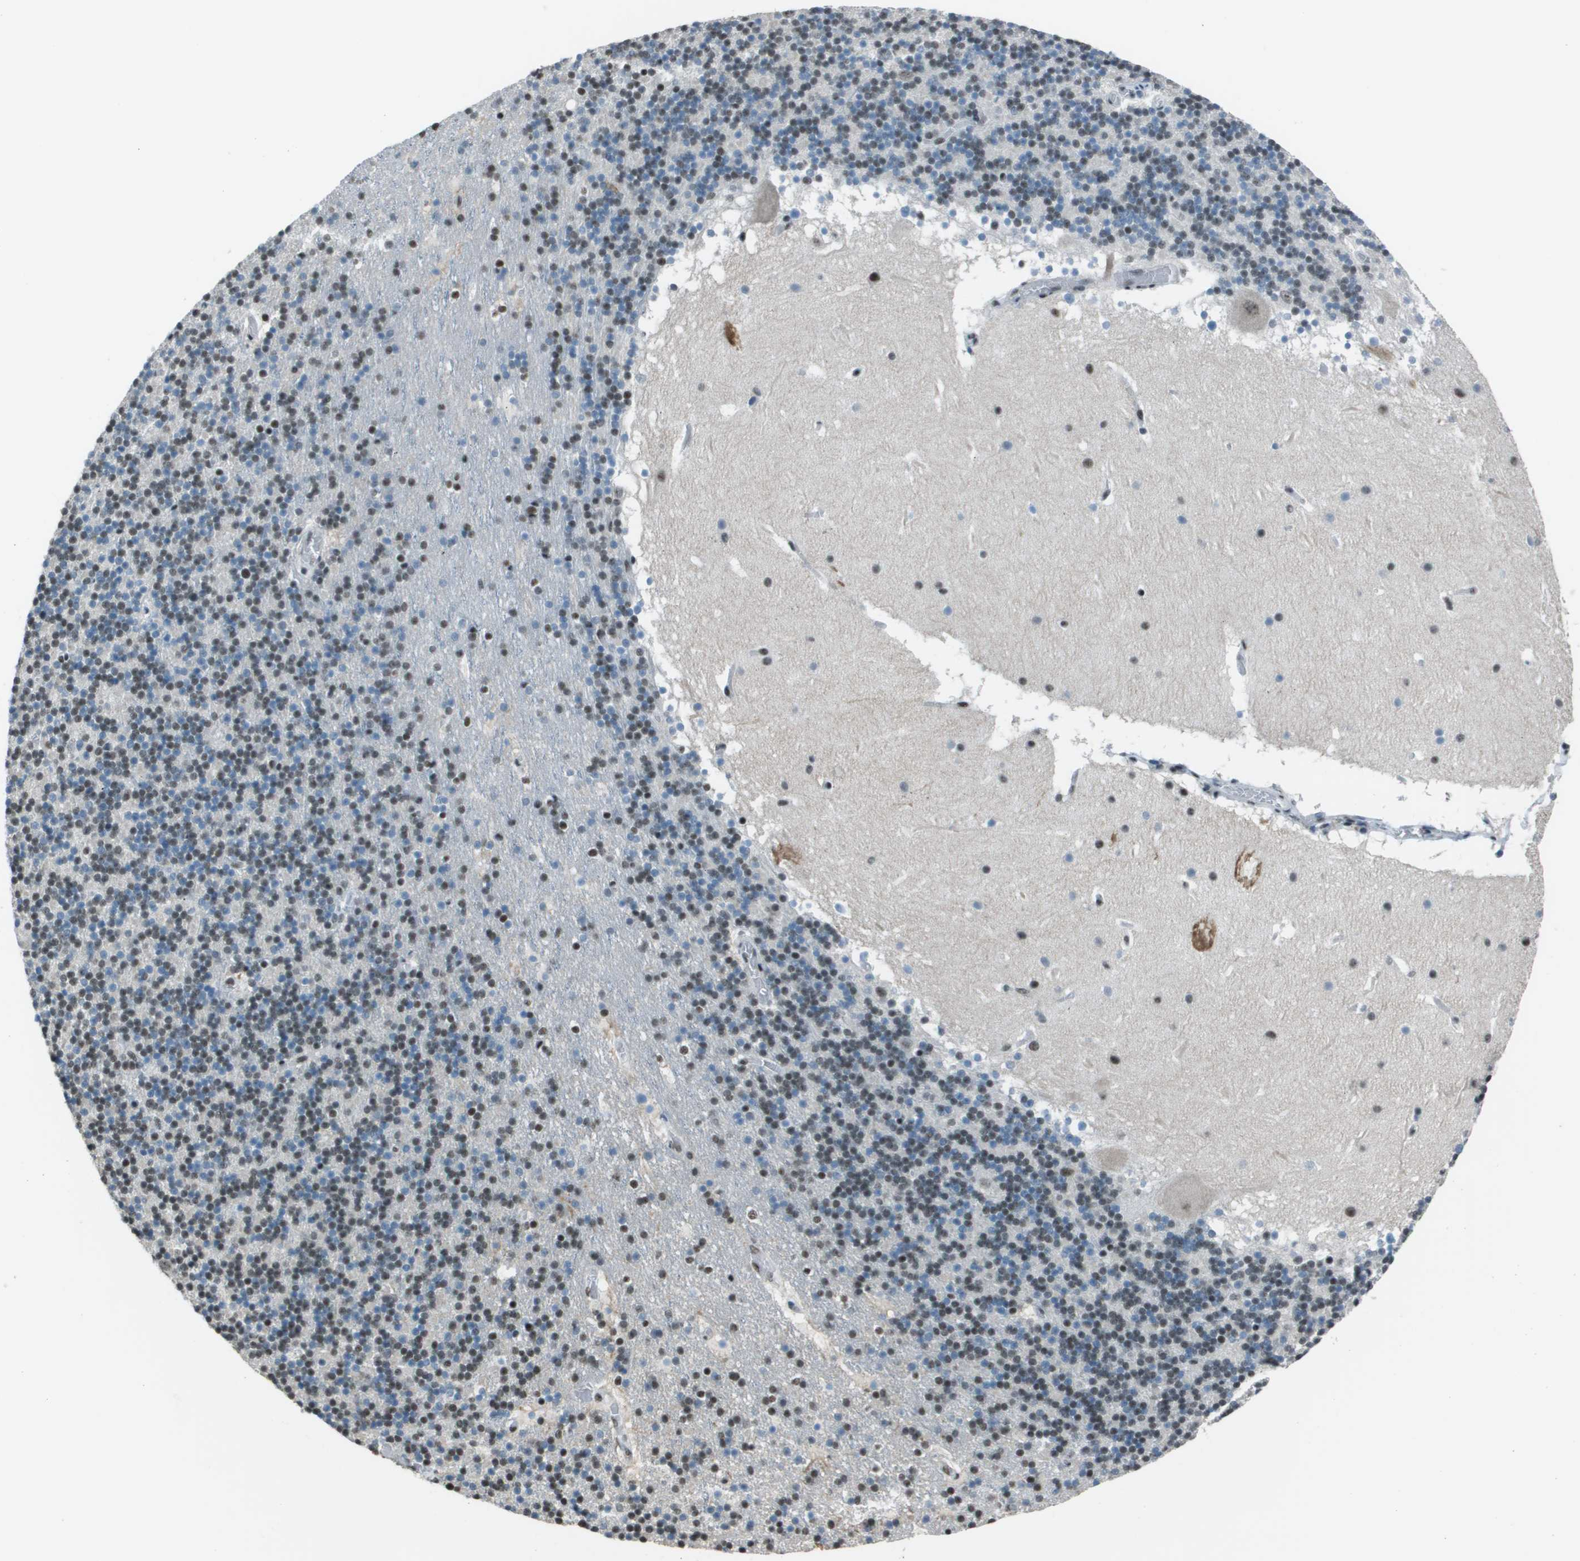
{"staining": {"intensity": "weak", "quantity": "25%-75%", "location": "nuclear"}, "tissue": "cerebellum", "cell_type": "Cells in granular layer", "image_type": "normal", "snomed": [{"axis": "morphology", "description": "Normal tissue, NOS"}, {"axis": "topography", "description": "Cerebellum"}], "caption": "Weak nuclear staining is identified in approximately 25%-75% of cells in granular layer in normal cerebellum. The protein of interest is shown in brown color, while the nuclei are stained blue.", "gene": "DEPDC1", "patient": {"sex": "male", "age": 45}}